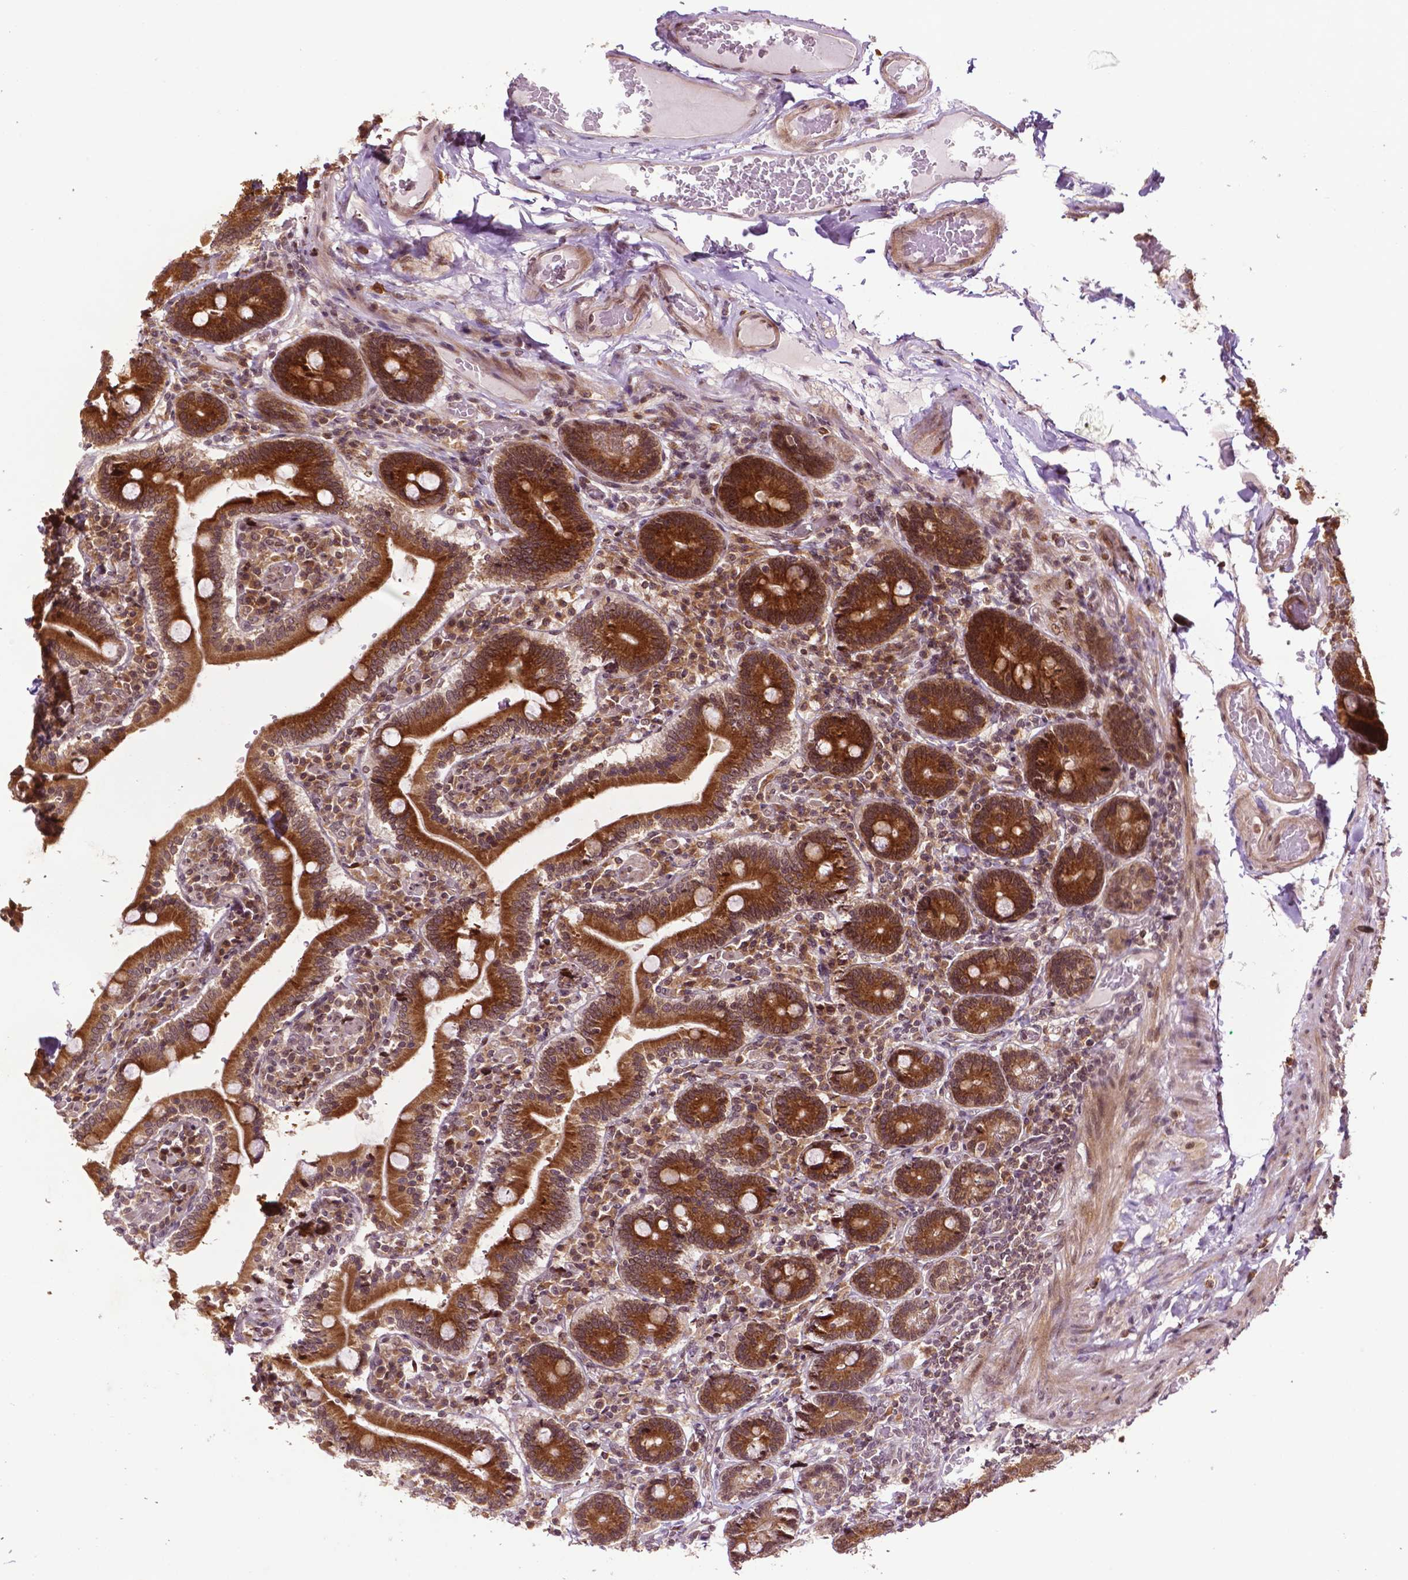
{"staining": {"intensity": "strong", "quantity": ">75%", "location": "cytoplasmic/membranous"}, "tissue": "duodenum", "cell_type": "Glandular cells", "image_type": "normal", "snomed": [{"axis": "morphology", "description": "Normal tissue, NOS"}, {"axis": "topography", "description": "Duodenum"}], "caption": "Immunohistochemical staining of normal duodenum shows high levels of strong cytoplasmic/membranous expression in approximately >75% of glandular cells.", "gene": "TMX2", "patient": {"sex": "female", "age": 62}}